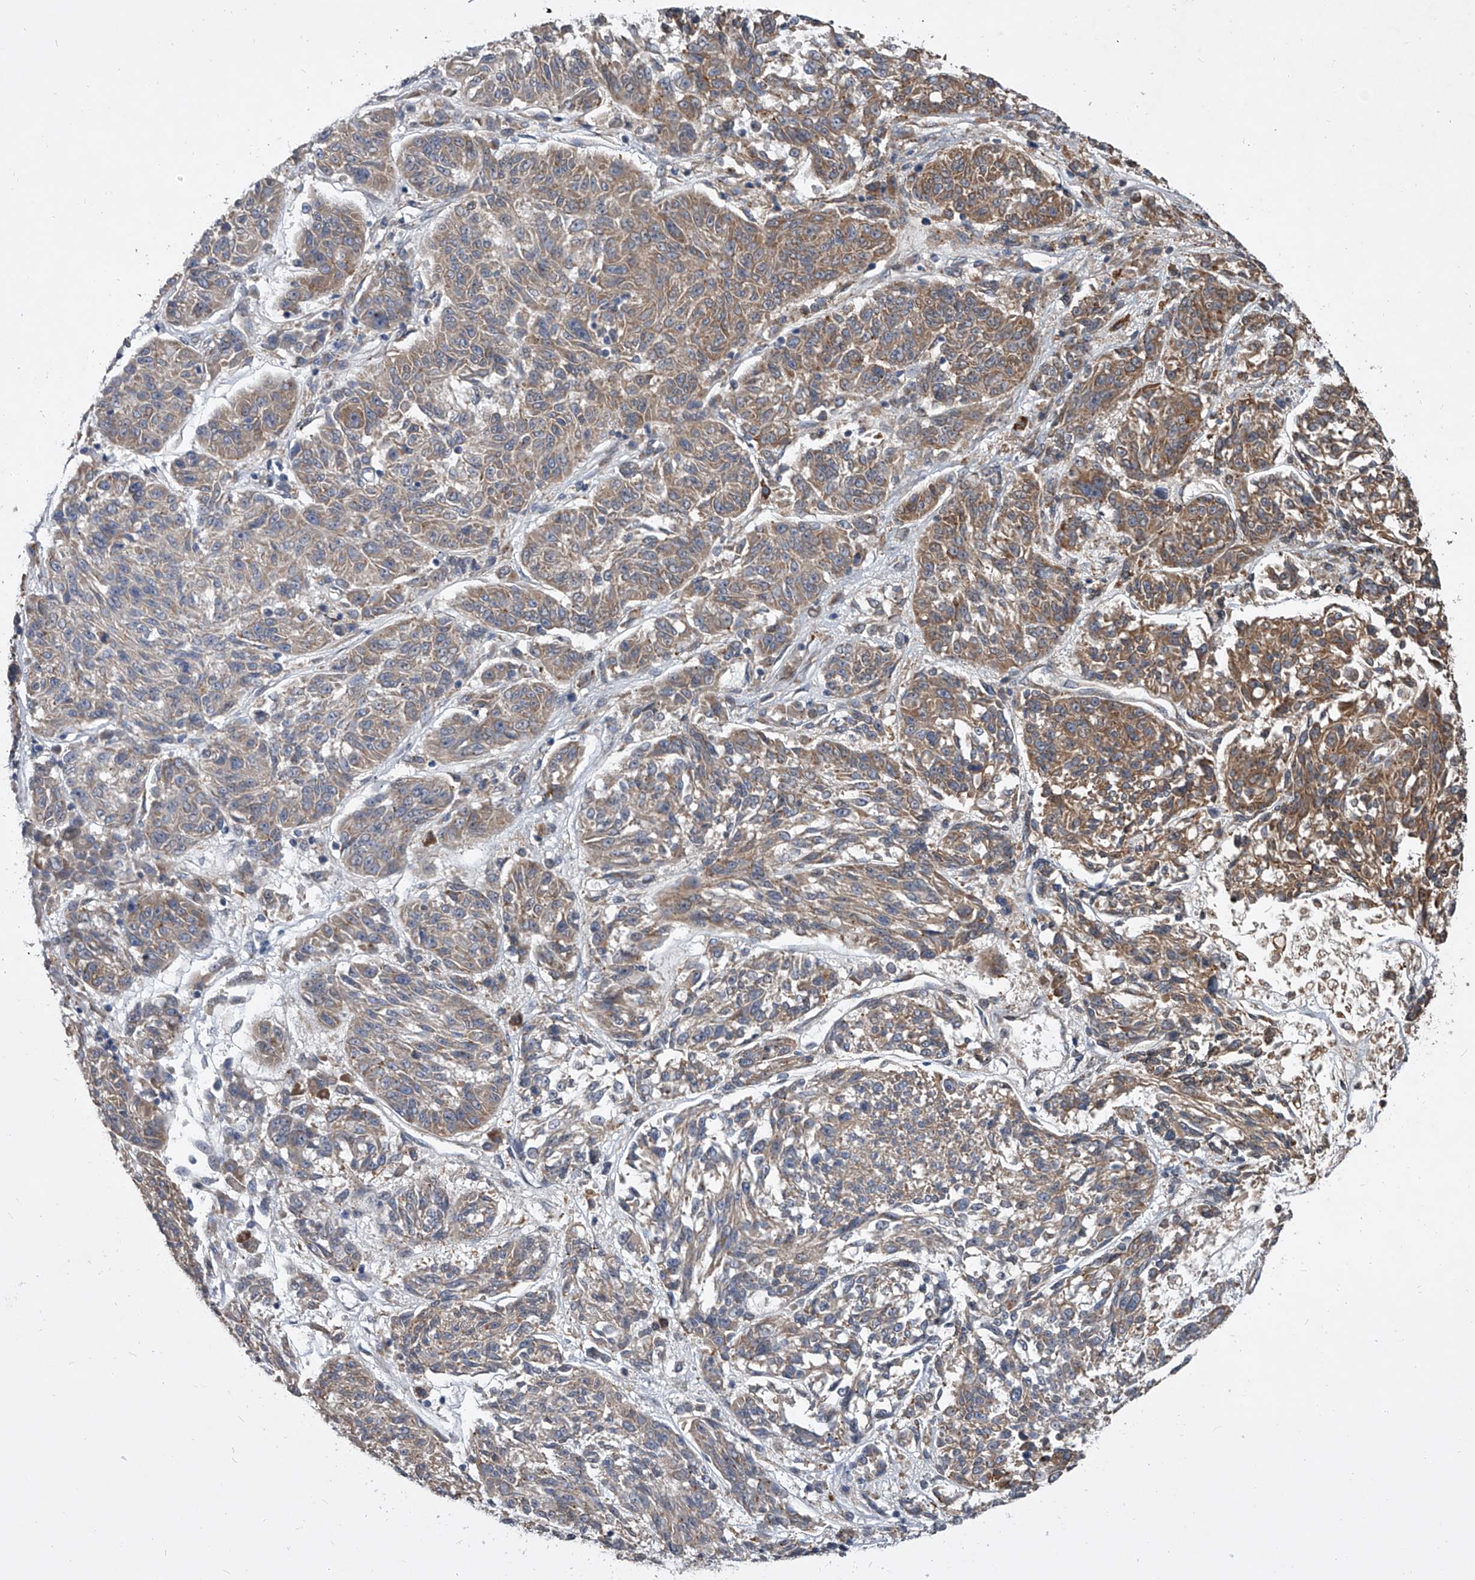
{"staining": {"intensity": "moderate", "quantity": ">75%", "location": "cytoplasmic/membranous"}, "tissue": "melanoma", "cell_type": "Tumor cells", "image_type": "cancer", "snomed": [{"axis": "morphology", "description": "Malignant melanoma, NOS"}, {"axis": "topography", "description": "Skin"}], "caption": "Moderate cytoplasmic/membranous protein expression is appreciated in about >75% of tumor cells in melanoma.", "gene": "EVA1C", "patient": {"sex": "male", "age": 53}}